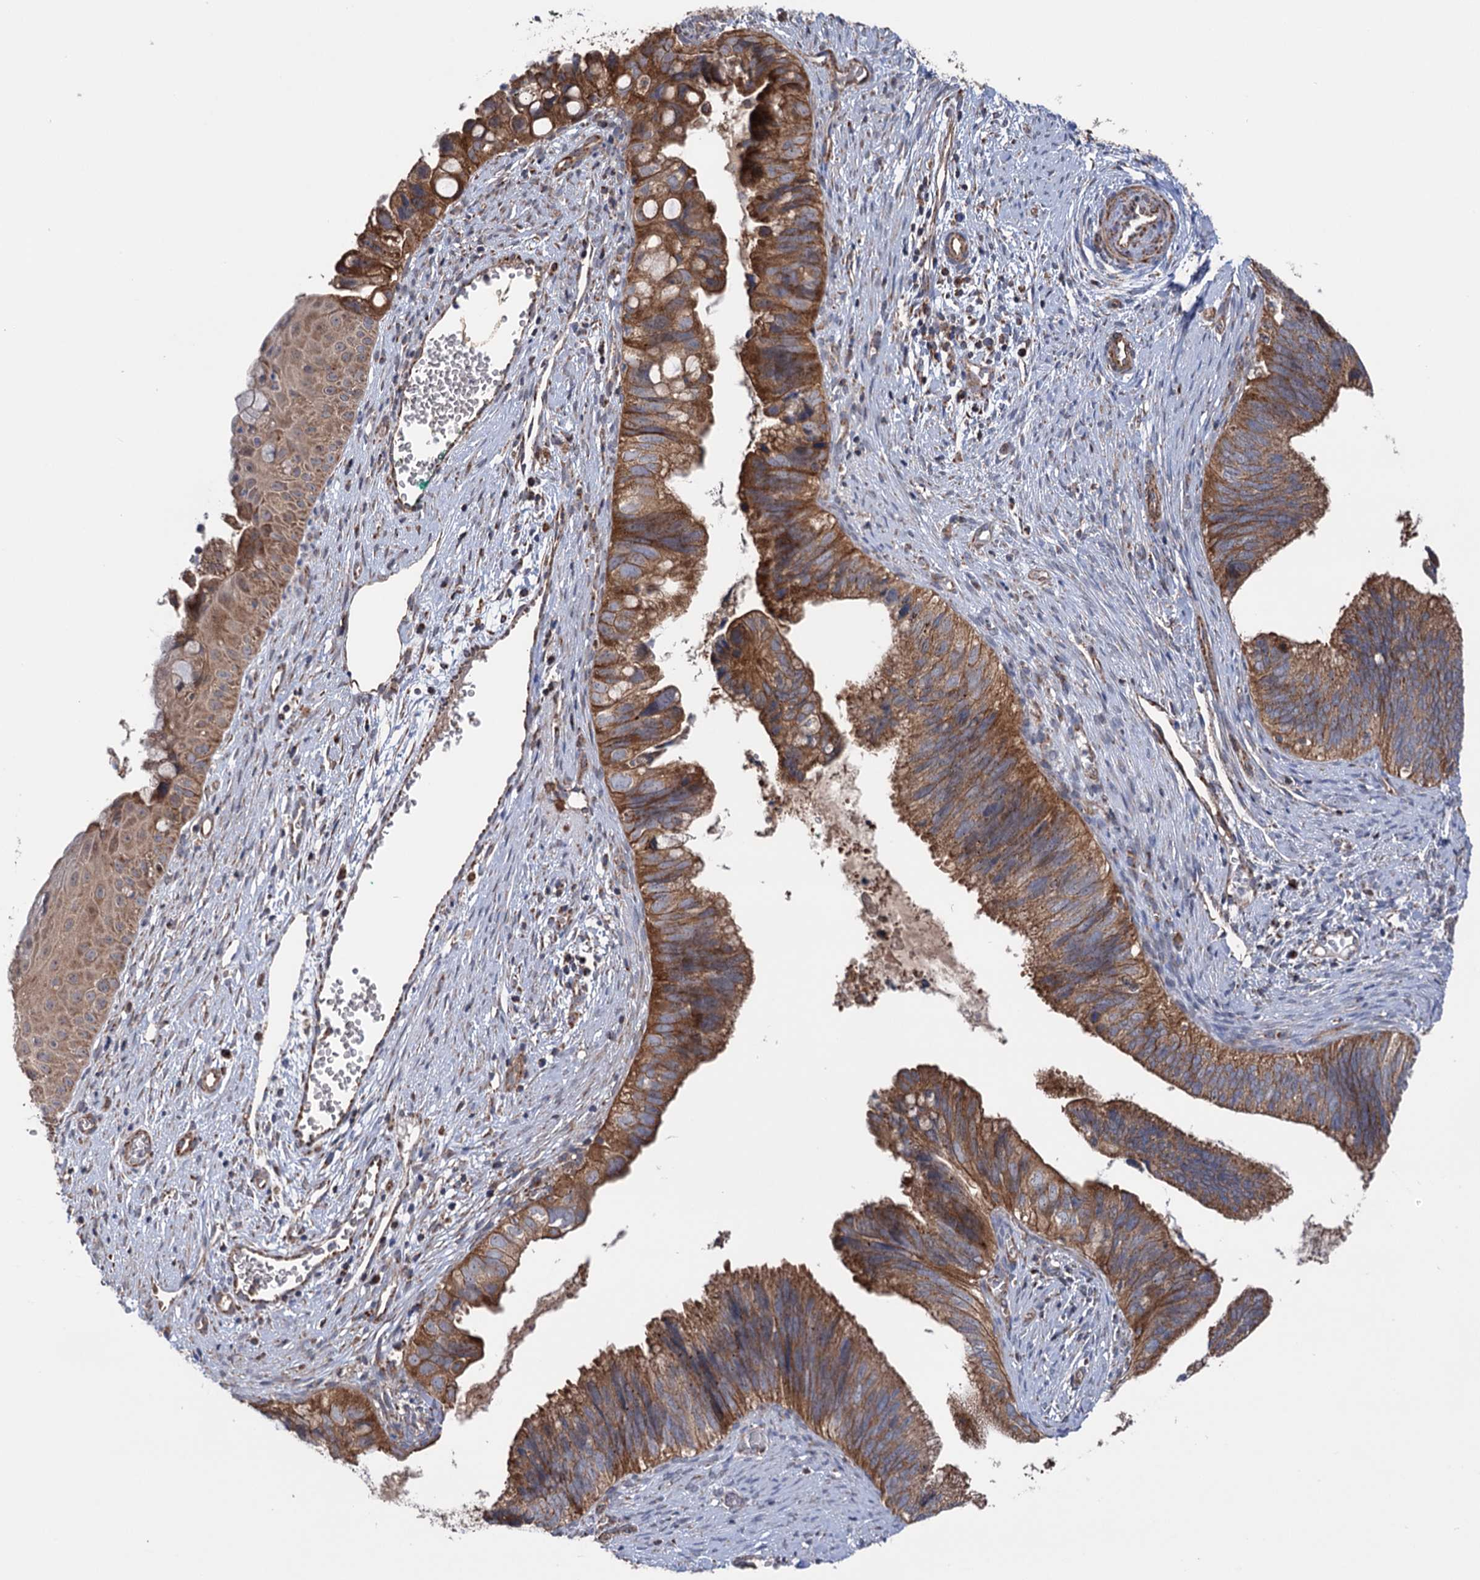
{"staining": {"intensity": "moderate", "quantity": ">75%", "location": "cytoplasmic/membranous"}, "tissue": "cervical cancer", "cell_type": "Tumor cells", "image_type": "cancer", "snomed": [{"axis": "morphology", "description": "Adenocarcinoma, NOS"}, {"axis": "topography", "description": "Cervix"}], "caption": "The image exhibits a brown stain indicating the presence of a protein in the cytoplasmic/membranous of tumor cells in cervical adenocarcinoma.", "gene": "SUCLA2", "patient": {"sex": "female", "age": 42}}